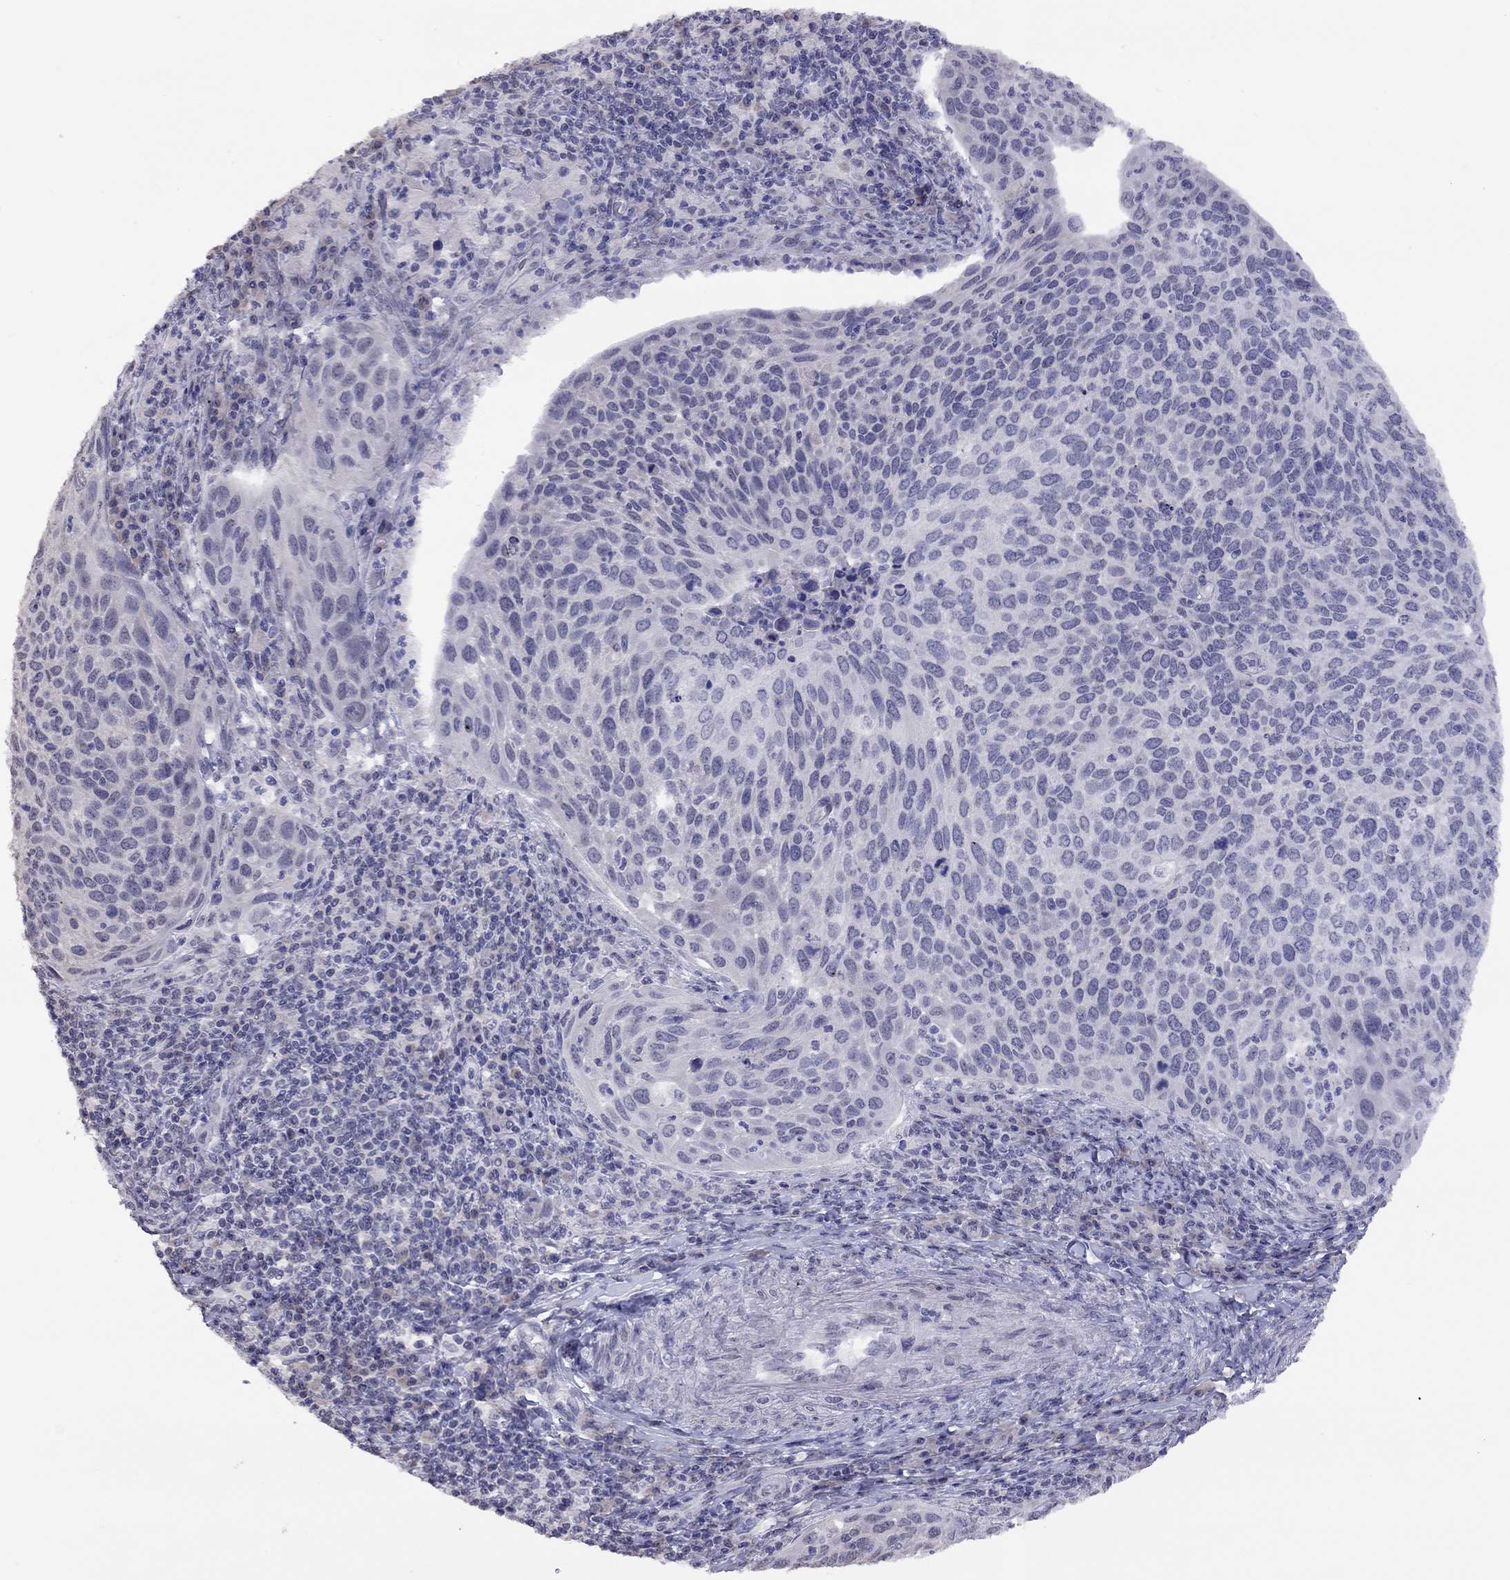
{"staining": {"intensity": "negative", "quantity": "none", "location": "none"}, "tissue": "cervical cancer", "cell_type": "Tumor cells", "image_type": "cancer", "snomed": [{"axis": "morphology", "description": "Squamous cell carcinoma, NOS"}, {"axis": "topography", "description": "Cervix"}], "caption": "DAB immunohistochemical staining of human cervical squamous cell carcinoma reveals no significant expression in tumor cells.", "gene": "HES5", "patient": {"sex": "female", "age": 54}}